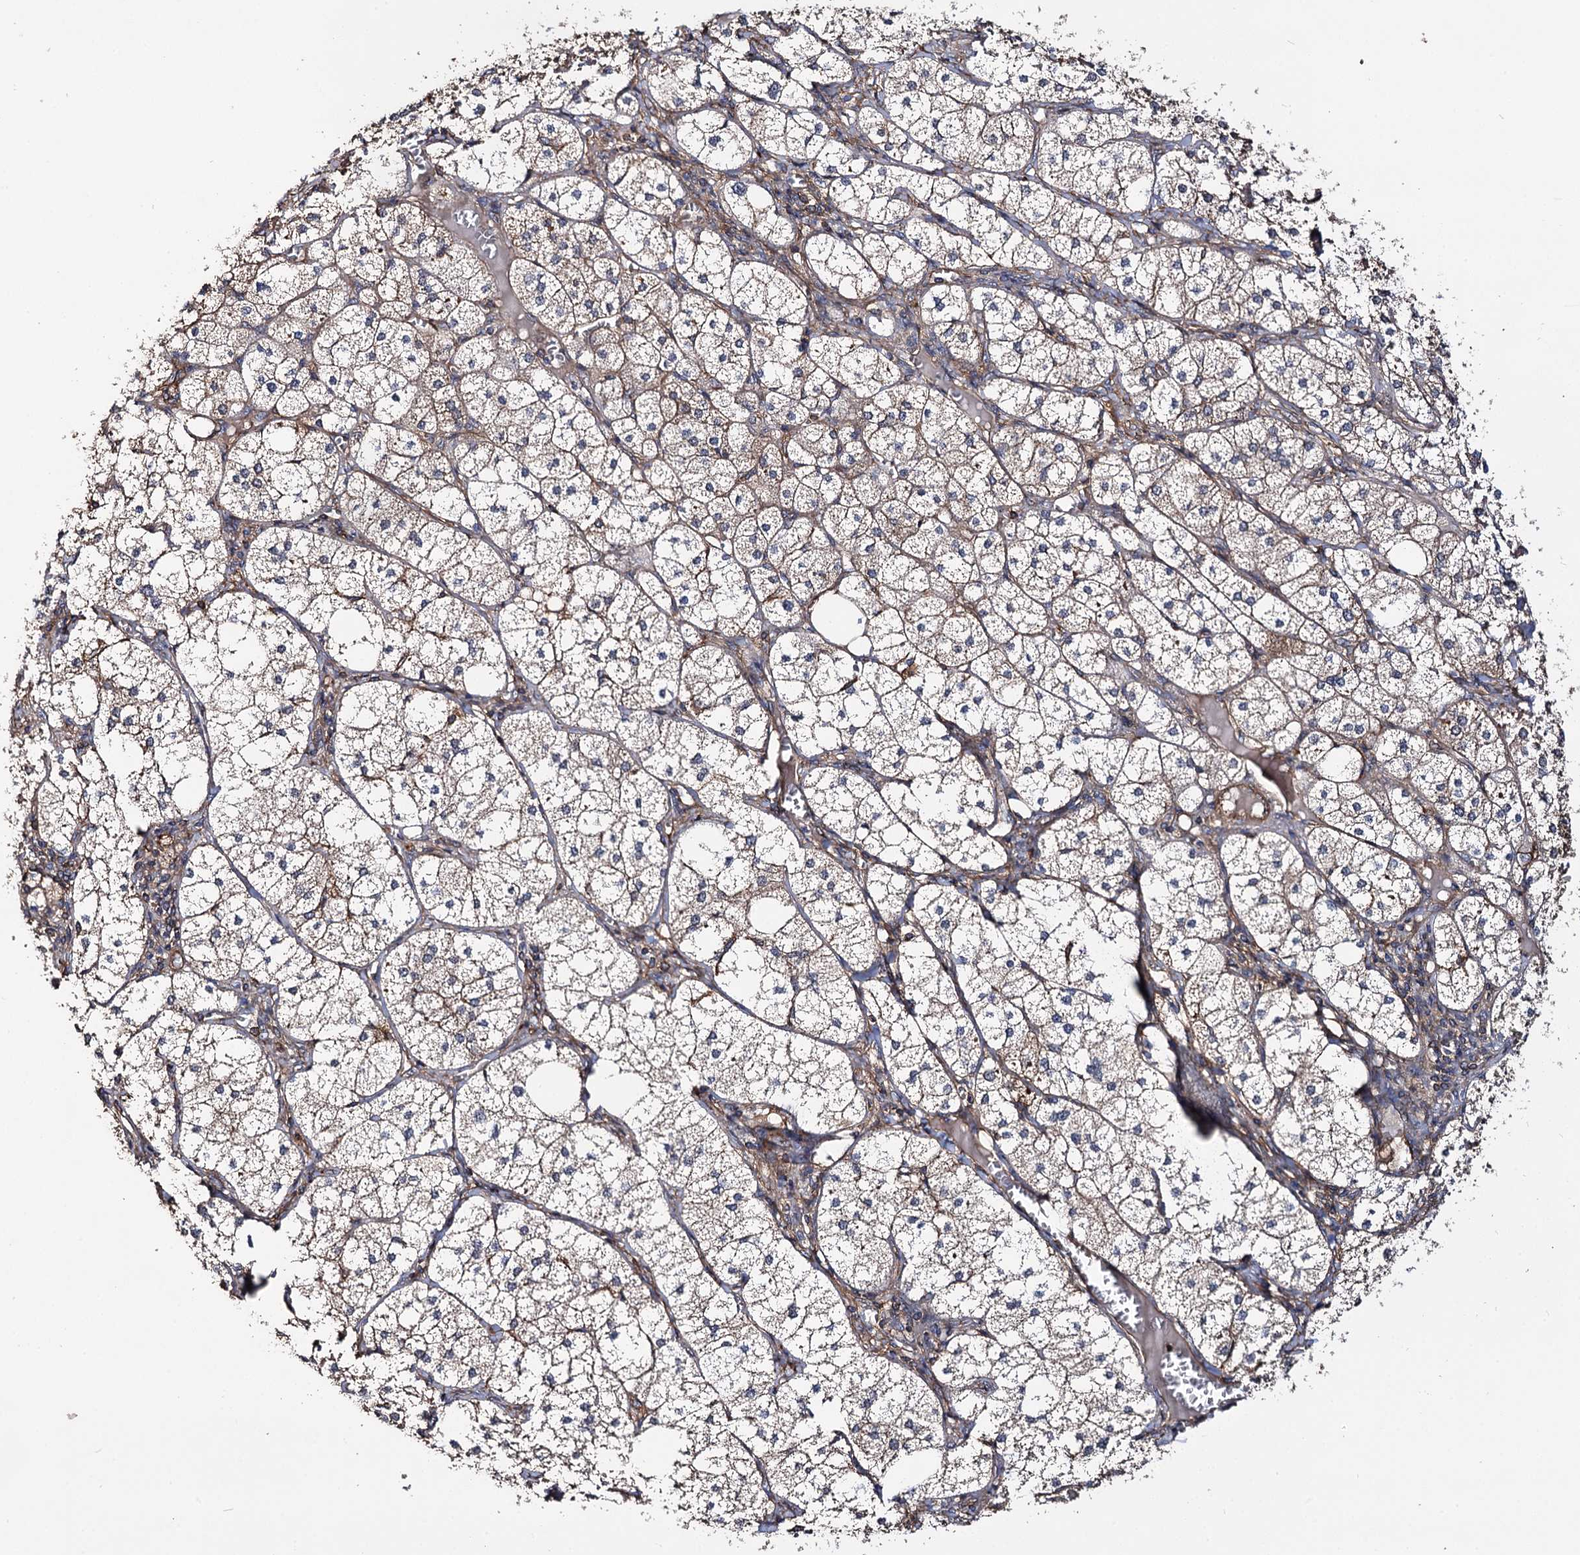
{"staining": {"intensity": "strong", "quantity": "25%-75%", "location": "cytoplasmic/membranous"}, "tissue": "adrenal gland", "cell_type": "Glandular cells", "image_type": "normal", "snomed": [{"axis": "morphology", "description": "Normal tissue, NOS"}, {"axis": "topography", "description": "Adrenal gland"}], "caption": "Adrenal gland stained for a protein (brown) demonstrates strong cytoplasmic/membranous positive staining in approximately 25%-75% of glandular cells.", "gene": "IDI1", "patient": {"sex": "female", "age": 61}}